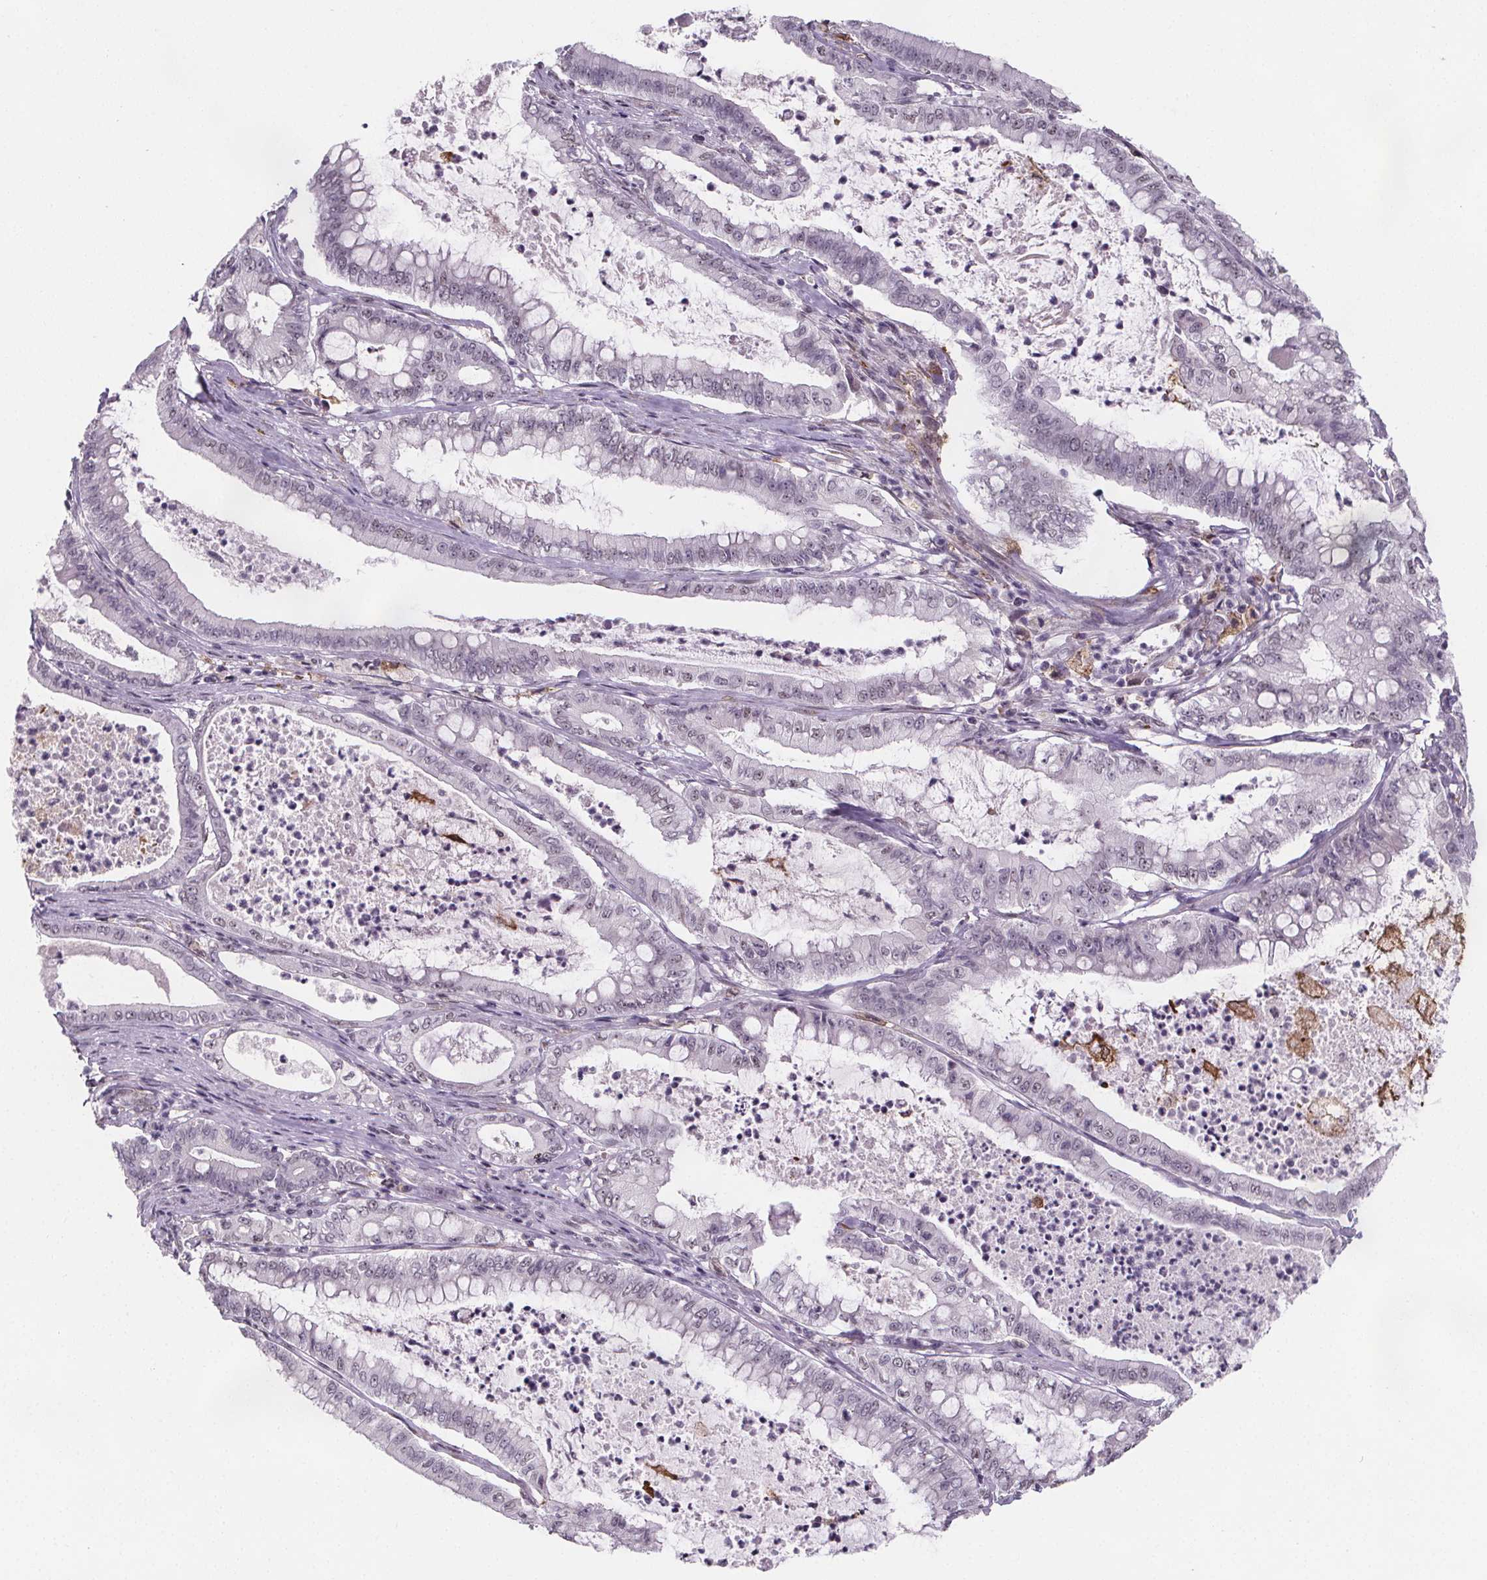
{"staining": {"intensity": "weak", "quantity": "<25%", "location": "nuclear"}, "tissue": "pancreatic cancer", "cell_type": "Tumor cells", "image_type": "cancer", "snomed": [{"axis": "morphology", "description": "Adenocarcinoma, NOS"}, {"axis": "topography", "description": "Pancreas"}], "caption": "A histopathology image of pancreatic adenocarcinoma stained for a protein displays no brown staining in tumor cells.", "gene": "ZNF572", "patient": {"sex": "male", "age": 71}}